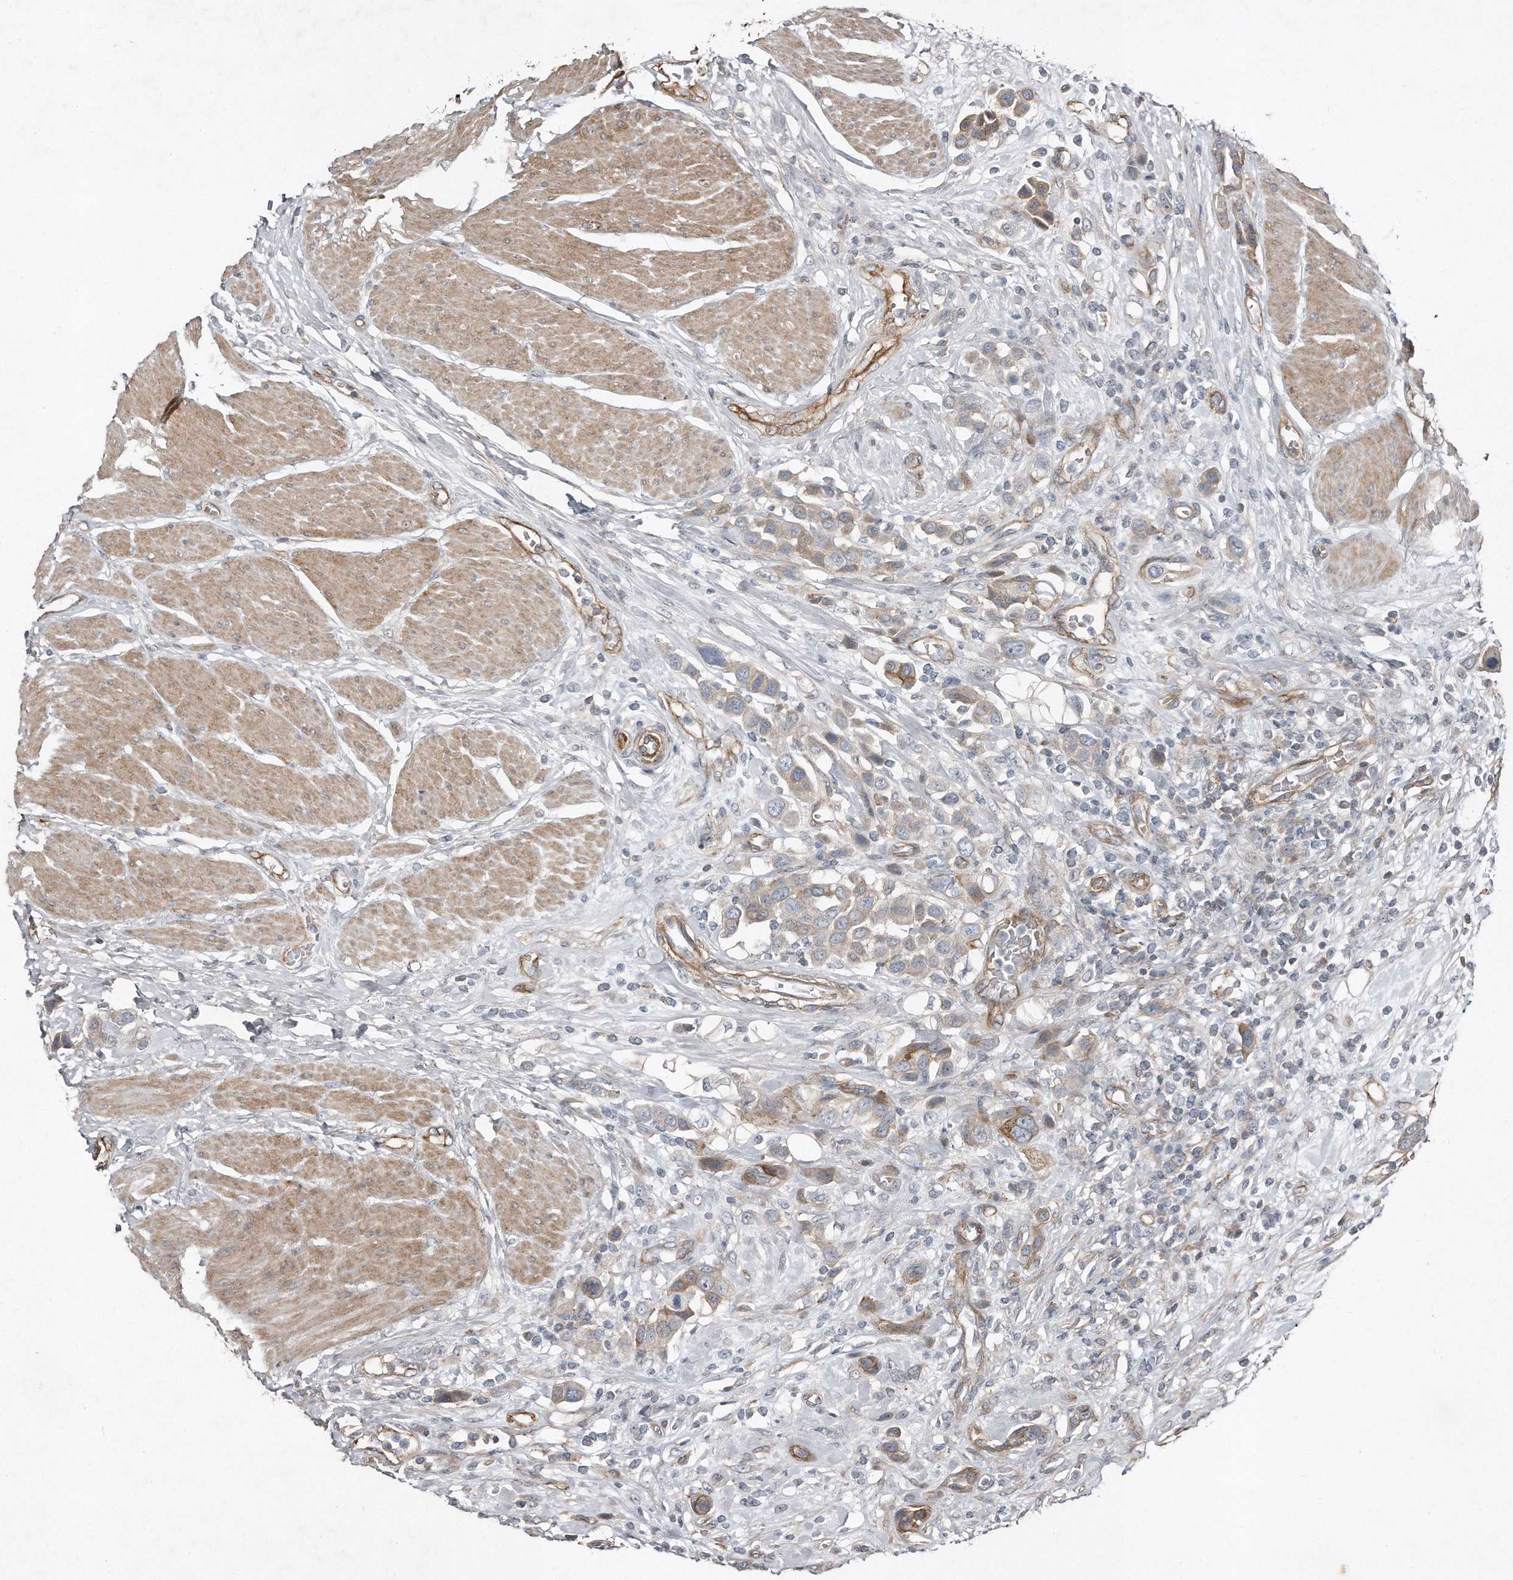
{"staining": {"intensity": "weak", "quantity": ">75%", "location": "cytoplasmic/membranous"}, "tissue": "urothelial cancer", "cell_type": "Tumor cells", "image_type": "cancer", "snomed": [{"axis": "morphology", "description": "Urothelial carcinoma, High grade"}, {"axis": "topography", "description": "Urinary bladder"}], "caption": "Immunohistochemical staining of urothelial cancer demonstrates low levels of weak cytoplasmic/membranous protein staining in approximately >75% of tumor cells.", "gene": "SNAP47", "patient": {"sex": "male", "age": 50}}